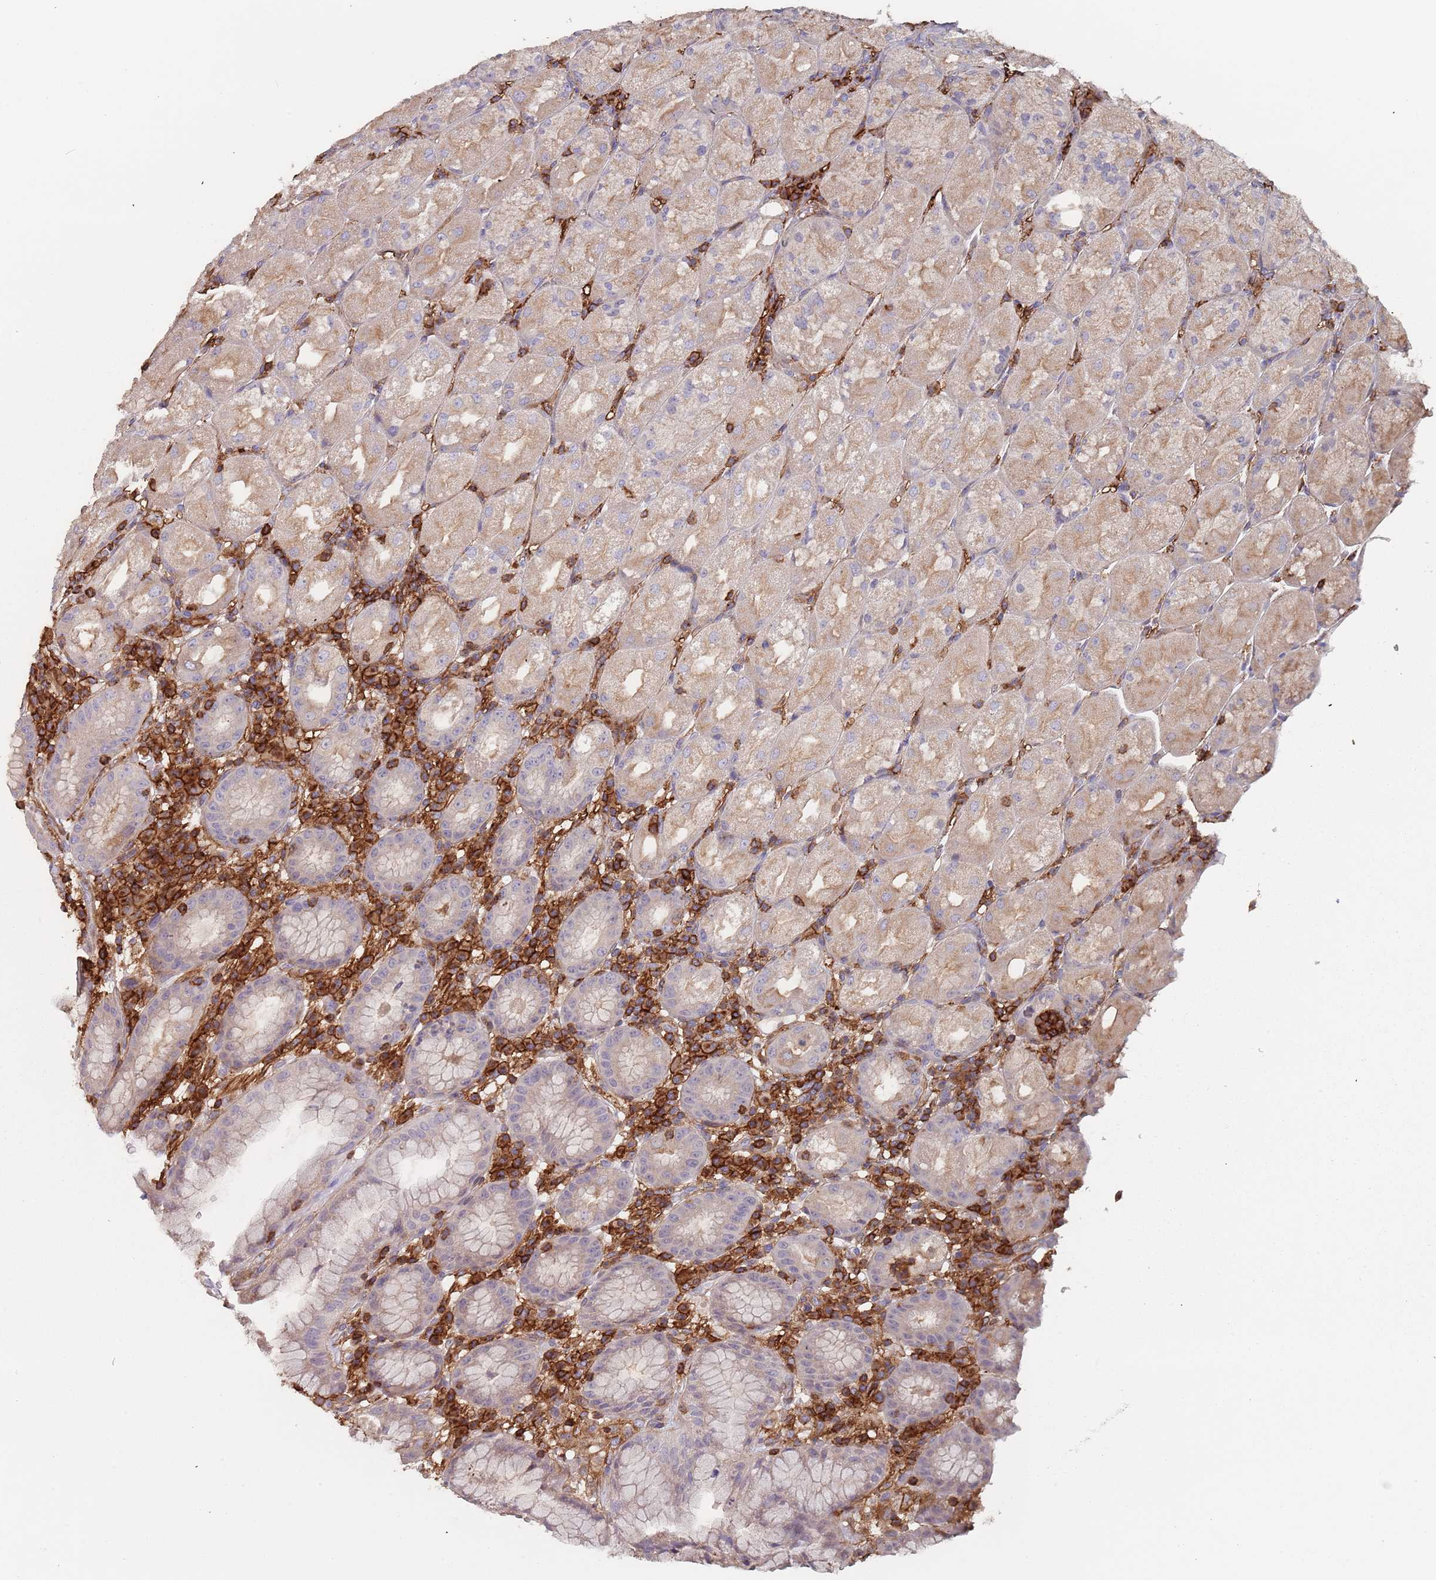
{"staining": {"intensity": "weak", "quantity": "25%-75%", "location": "cytoplasmic/membranous"}, "tissue": "stomach", "cell_type": "Glandular cells", "image_type": "normal", "snomed": [{"axis": "morphology", "description": "Normal tissue, NOS"}, {"axis": "topography", "description": "Stomach, upper"}], "caption": "Brown immunohistochemical staining in benign stomach demonstrates weak cytoplasmic/membranous staining in approximately 25%-75% of glandular cells. The protein of interest is stained brown, and the nuclei are stained in blue (DAB (3,3'-diaminobenzidine) IHC with brightfield microscopy, high magnification).", "gene": "RNF144A", "patient": {"sex": "male", "age": 52}}